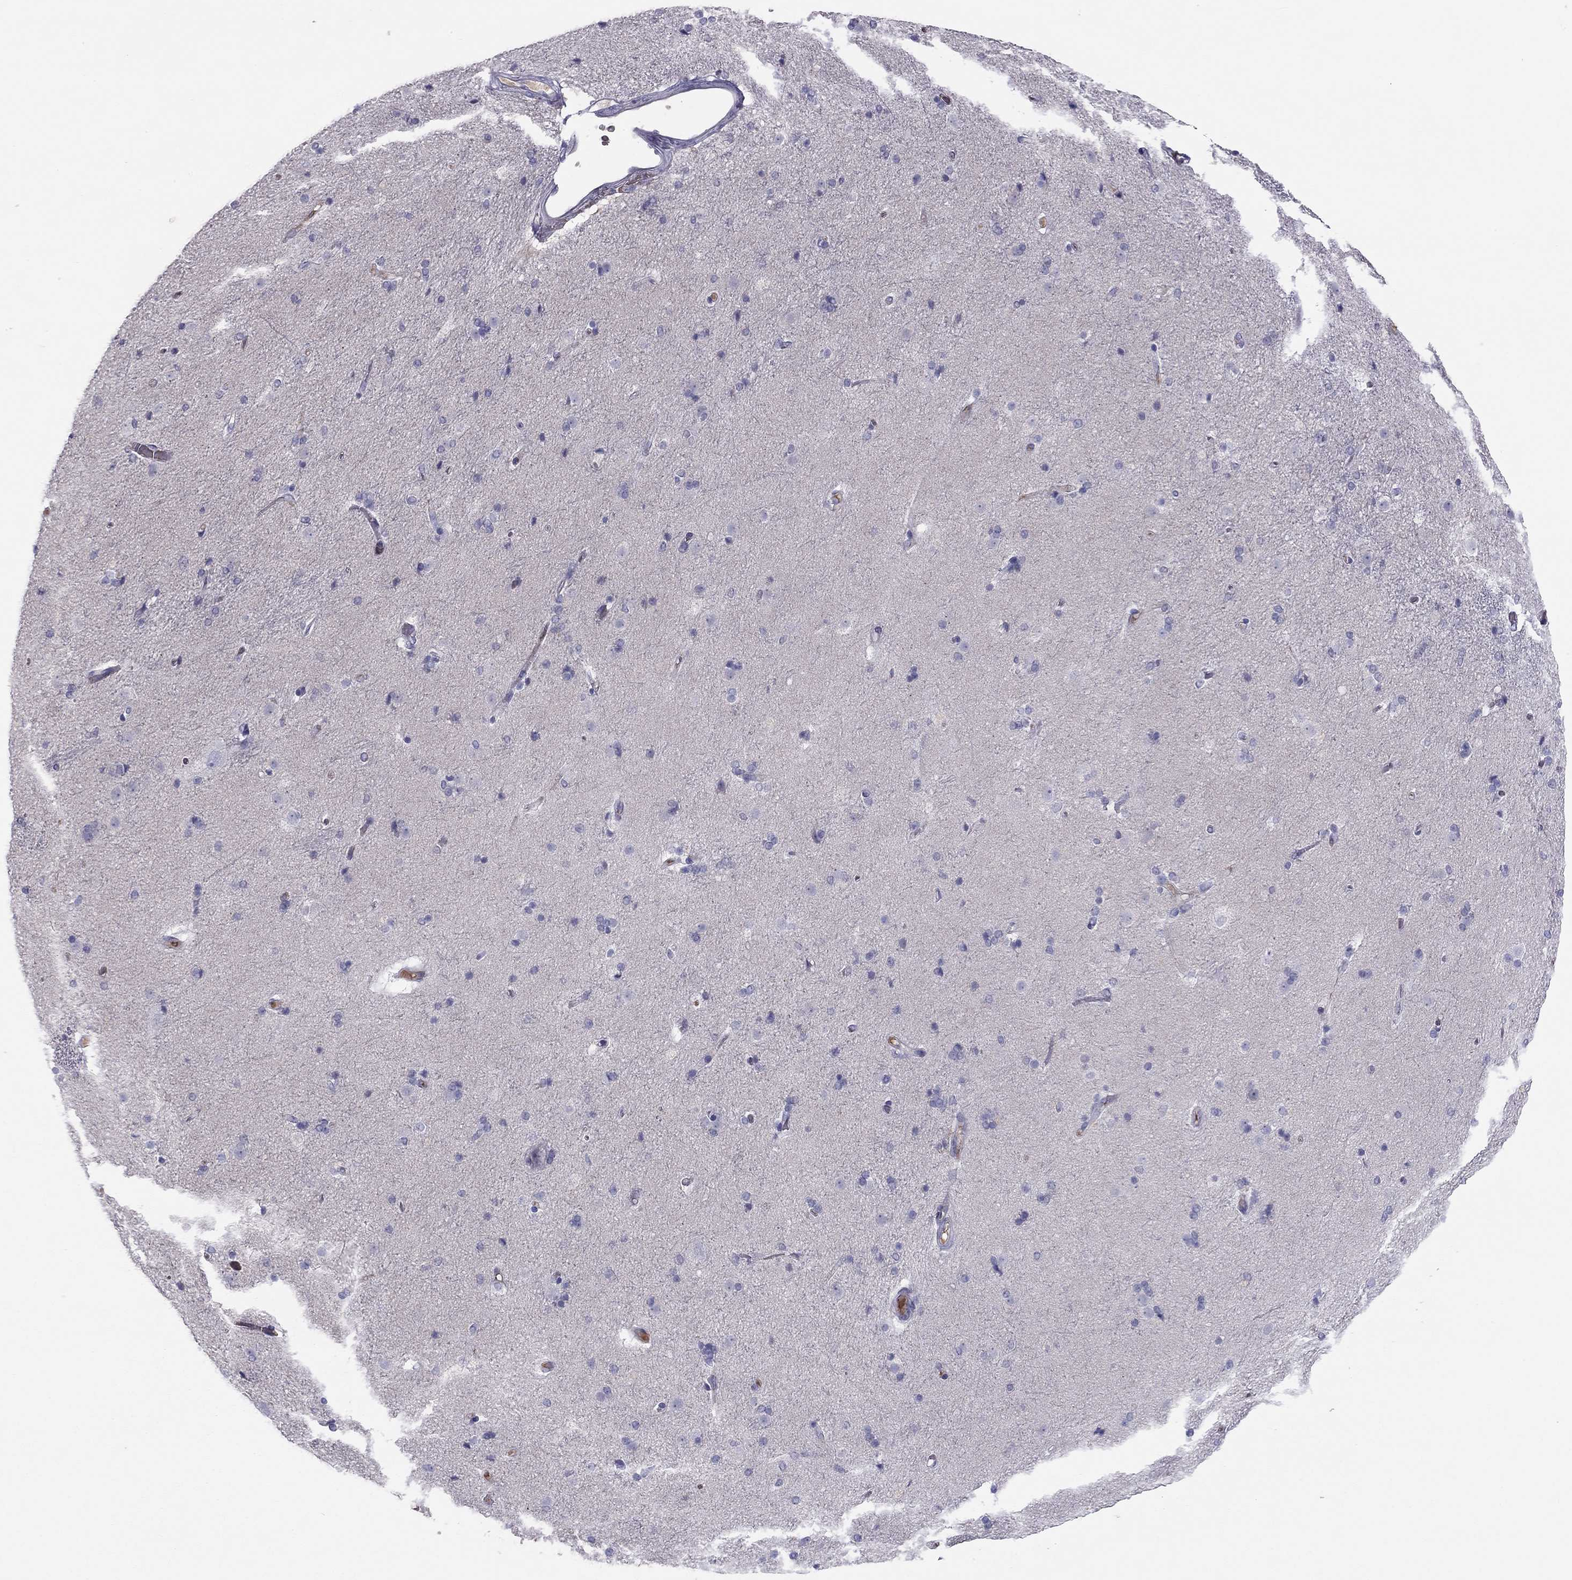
{"staining": {"intensity": "negative", "quantity": "none", "location": "none"}, "tissue": "caudate", "cell_type": "Glial cells", "image_type": "normal", "snomed": [{"axis": "morphology", "description": "Normal tissue, NOS"}, {"axis": "topography", "description": "Lateral ventricle wall"}], "caption": "IHC of normal caudate exhibits no positivity in glial cells. The staining is performed using DAB (3,3'-diaminobenzidine) brown chromogen with nuclei counter-stained in using hematoxylin.", "gene": "RHCE", "patient": {"sex": "male", "age": 54}}